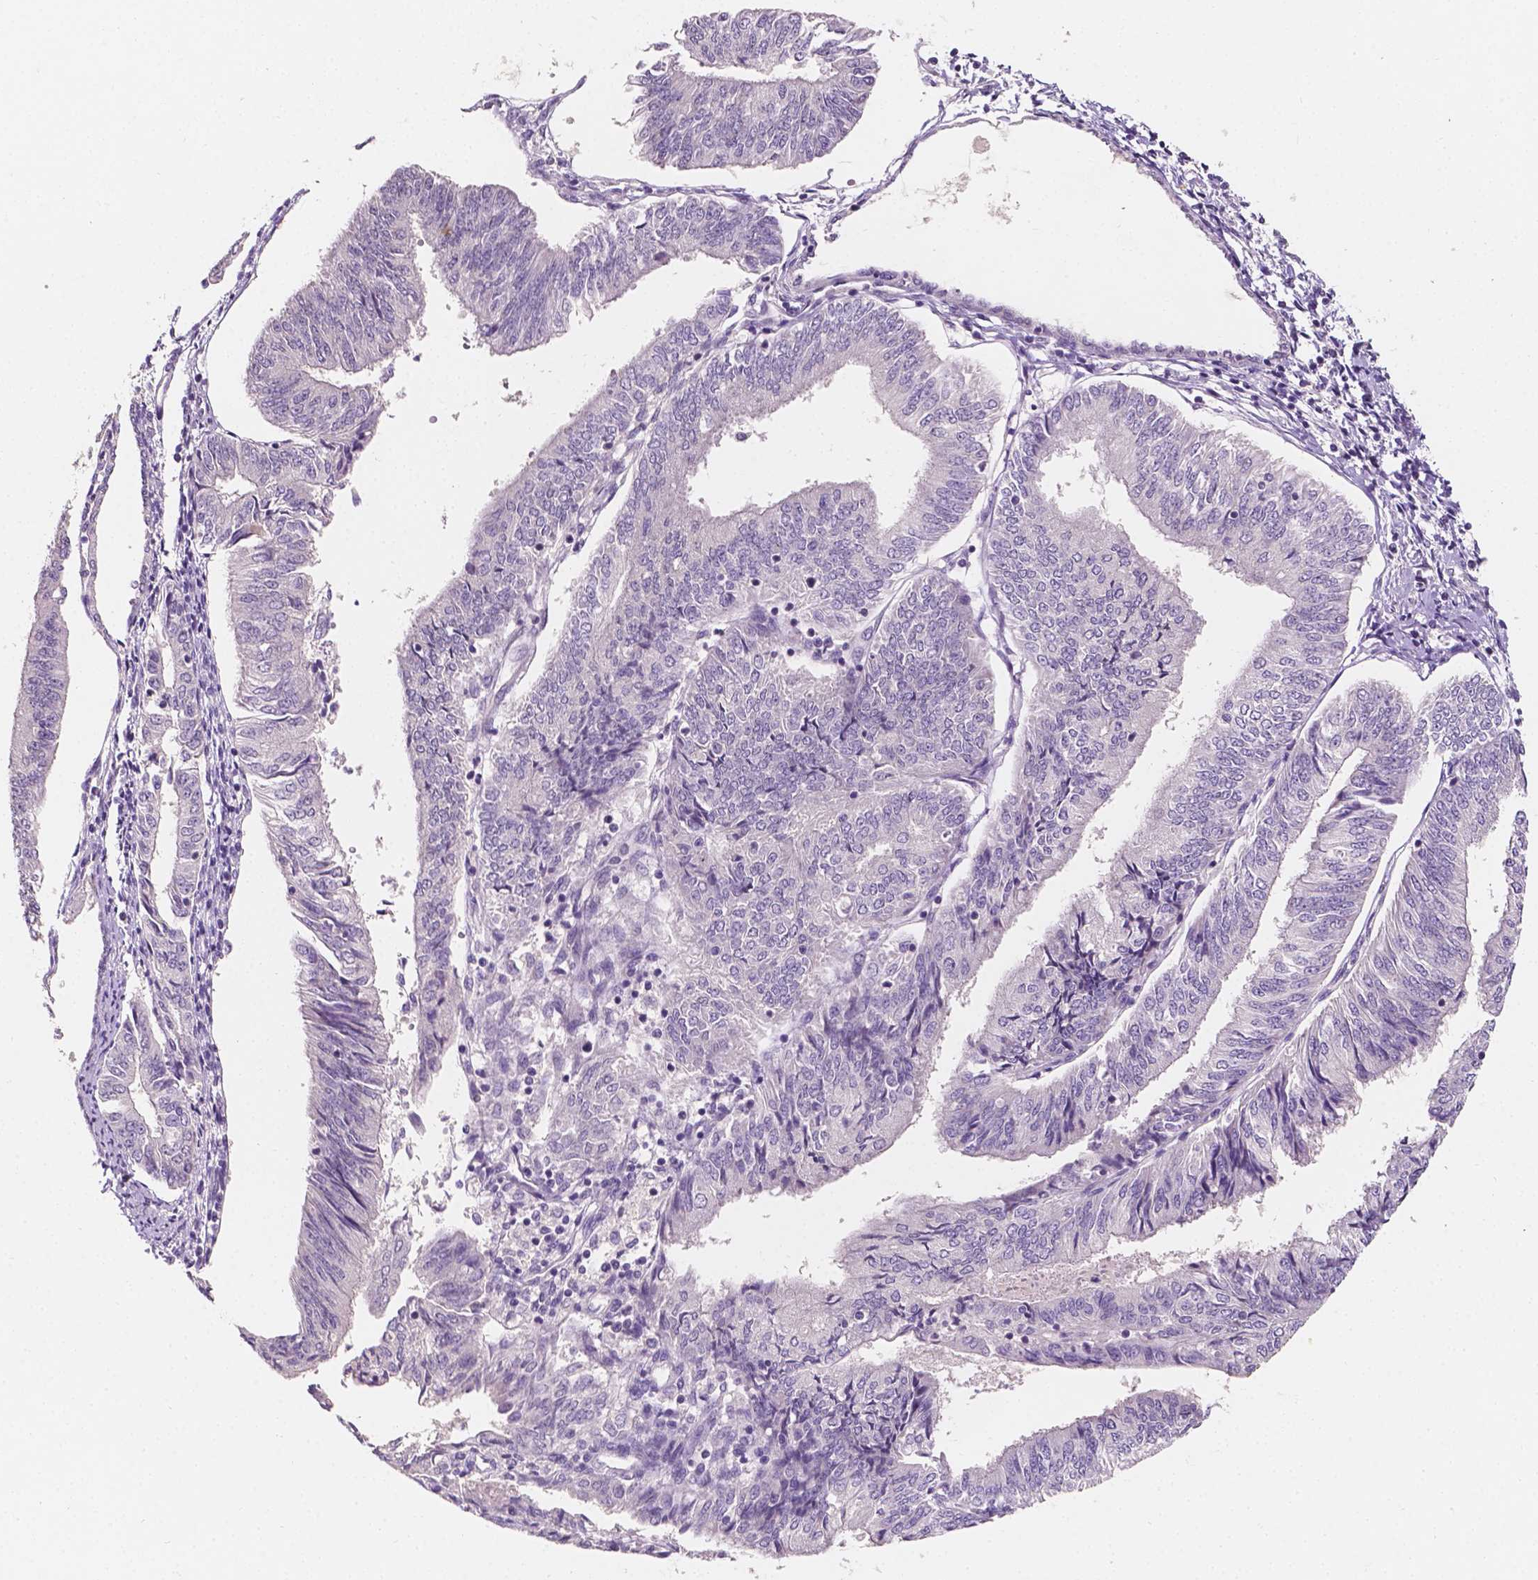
{"staining": {"intensity": "negative", "quantity": "none", "location": "none"}, "tissue": "endometrial cancer", "cell_type": "Tumor cells", "image_type": "cancer", "snomed": [{"axis": "morphology", "description": "Adenocarcinoma, NOS"}, {"axis": "topography", "description": "Endometrium"}], "caption": "Immunohistochemistry (IHC) histopathology image of neoplastic tissue: human endometrial adenocarcinoma stained with DAB (3,3'-diaminobenzidine) exhibits no significant protein expression in tumor cells.", "gene": "TAL1", "patient": {"sex": "female", "age": 58}}